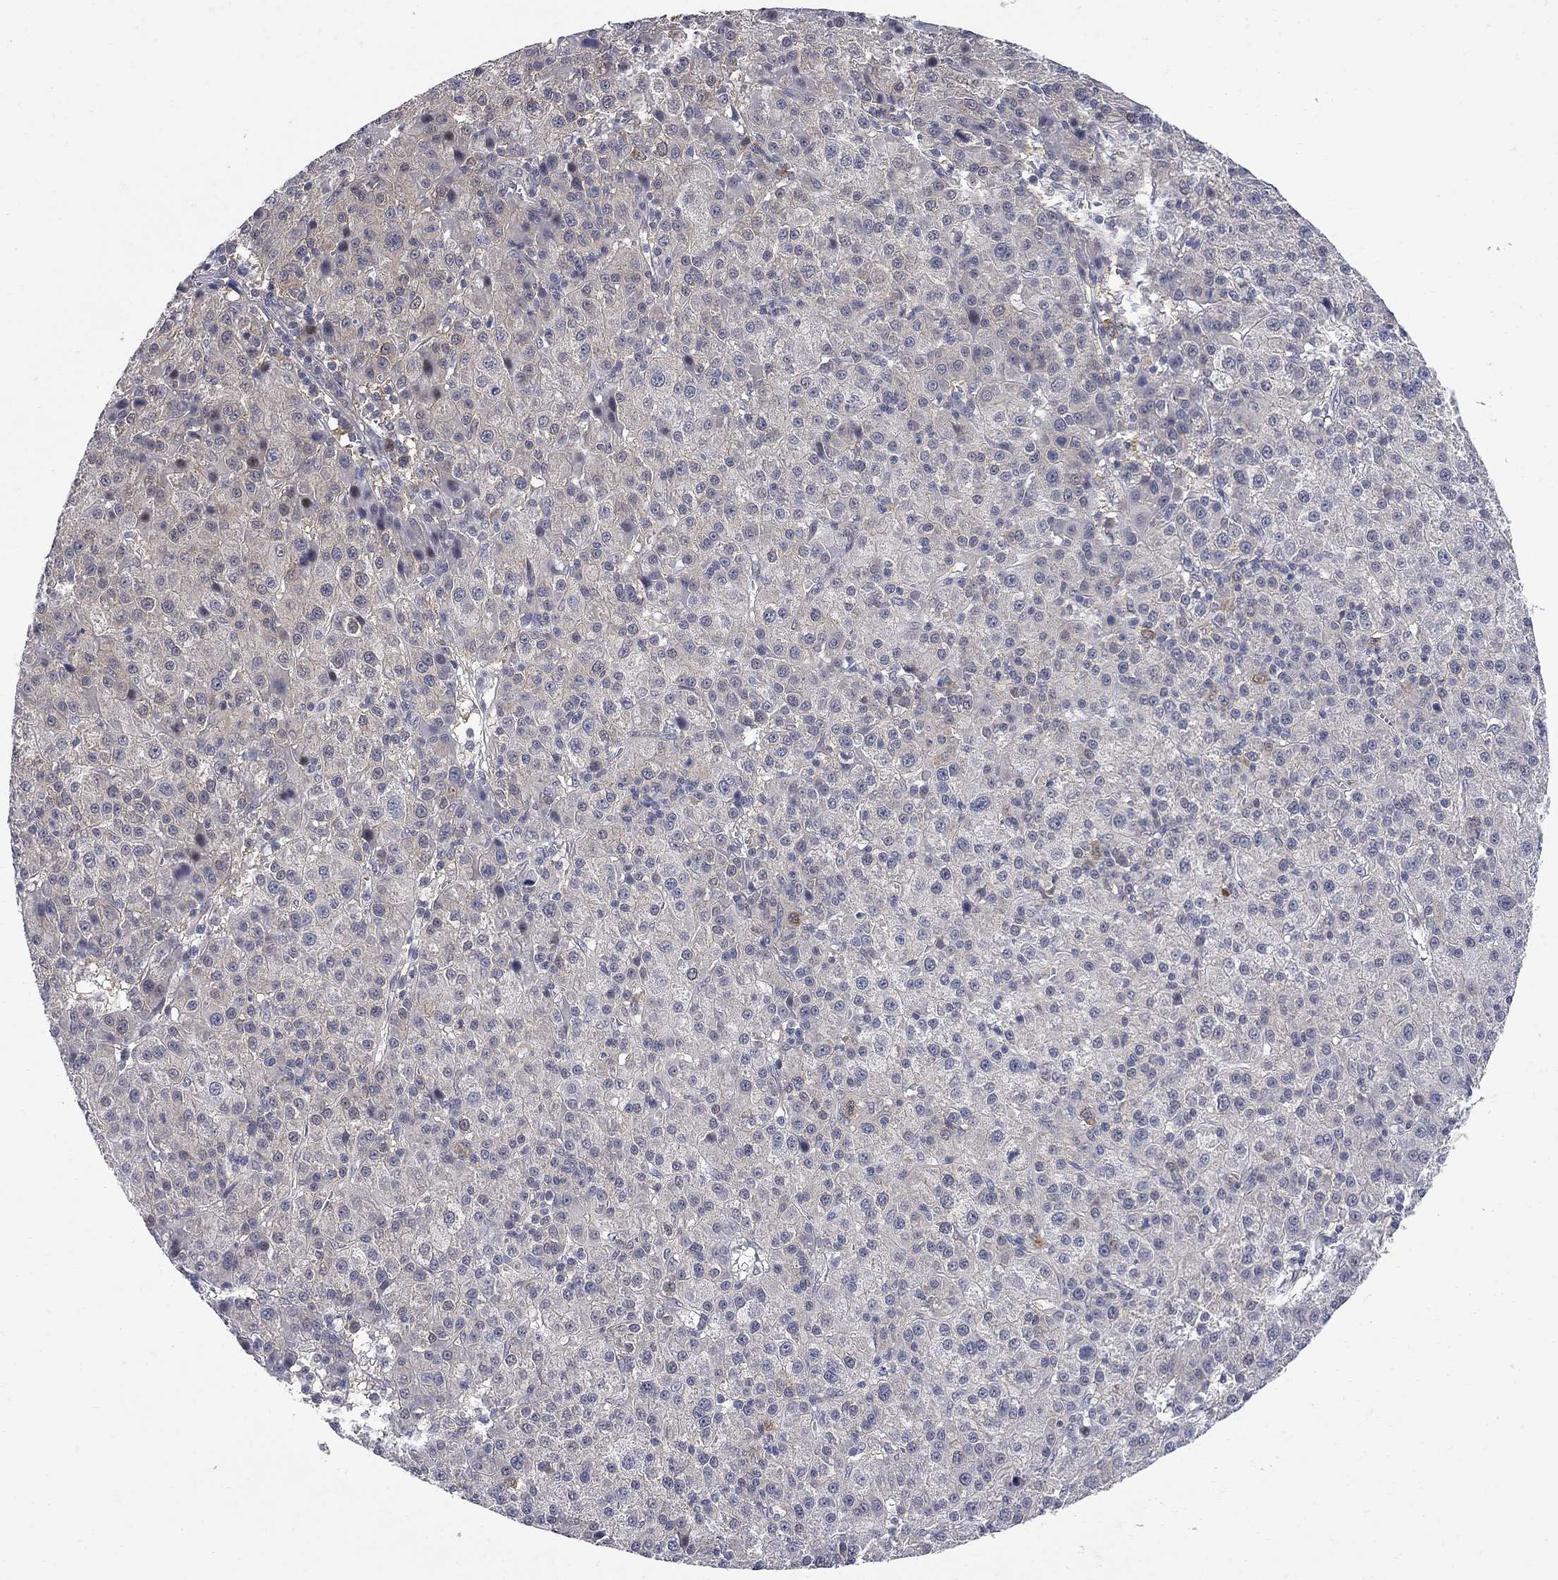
{"staining": {"intensity": "negative", "quantity": "none", "location": "none"}, "tissue": "liver cancer", "cell_type": "Tumor cells", "image_type": "cancer", "snomed": [{"axis": "morphology", "description": "Carcinoma, Hepatocellular, NOS"}, {"axis": "topography", "description": "Liver"}], "caption": "DAB immunohistochemical staining of human liver hepatocellular carcinoma displays no significant staining in tumor cells.", "gene": "GALNT8", "patient": {"sex": "female", "age": 60}}